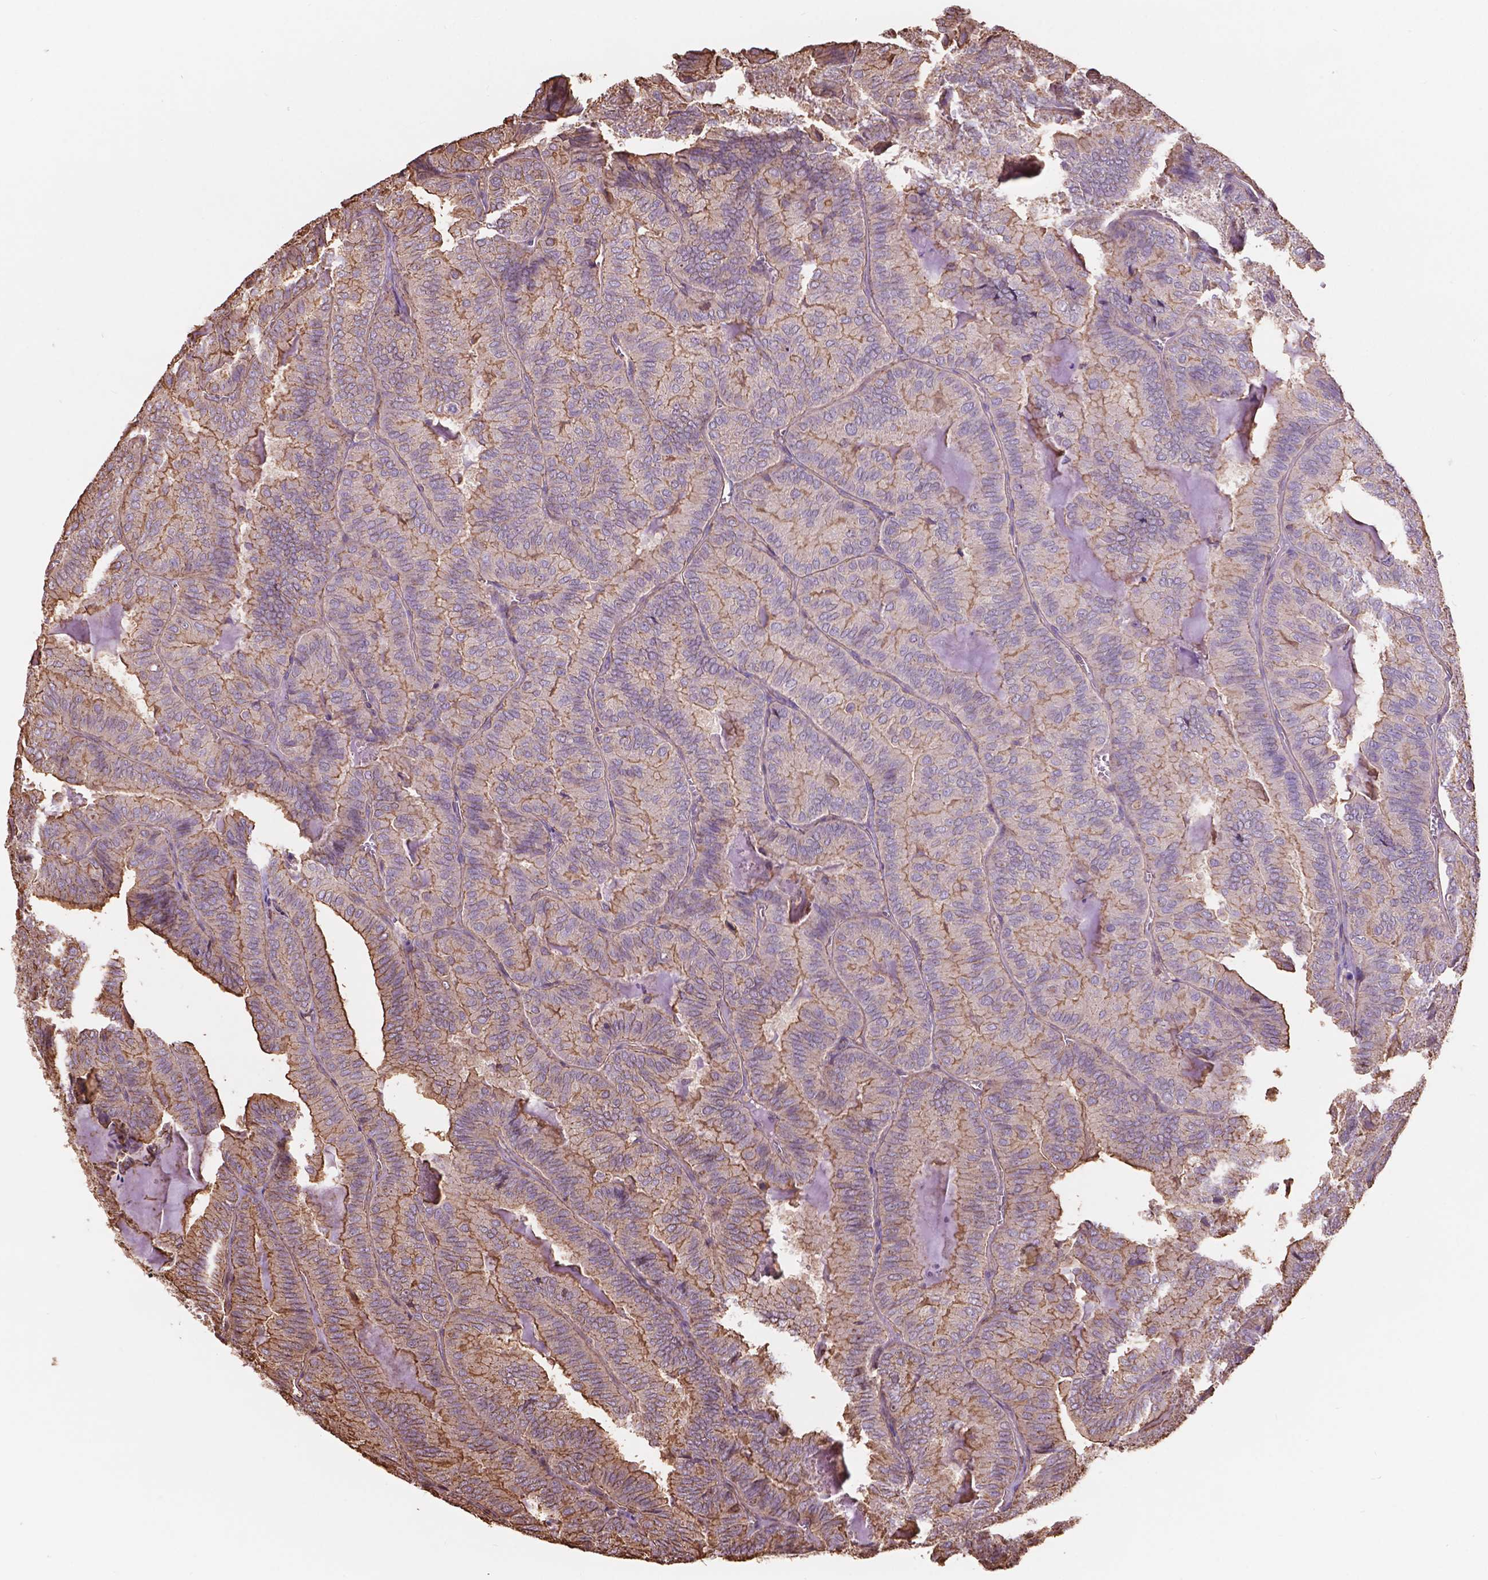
{"staining": {"intensity": "moderate", "quantity": "25%-75%", "location": "cytoplasmic/membranous"}, "tissue": "thyroid cancer", "cell_type": "Tumor cells", "image_type": "cancer", "snomed": [{"axis": "morphology", "description": "Papillary adenocarcinoma, NOS"}, {"axis": "topography", "description": "Thyroid gland"}], "caption": "A histopathology image showing moderate cytoplasmic/membranous positivity in approximately 25%-75% of tumor cells in thyroid papillary adenocarcinoma, as visualized by brown immunohistochemical staining.", "gene": "NIPA2", "patient": {"sex": "female", "age": 75}}